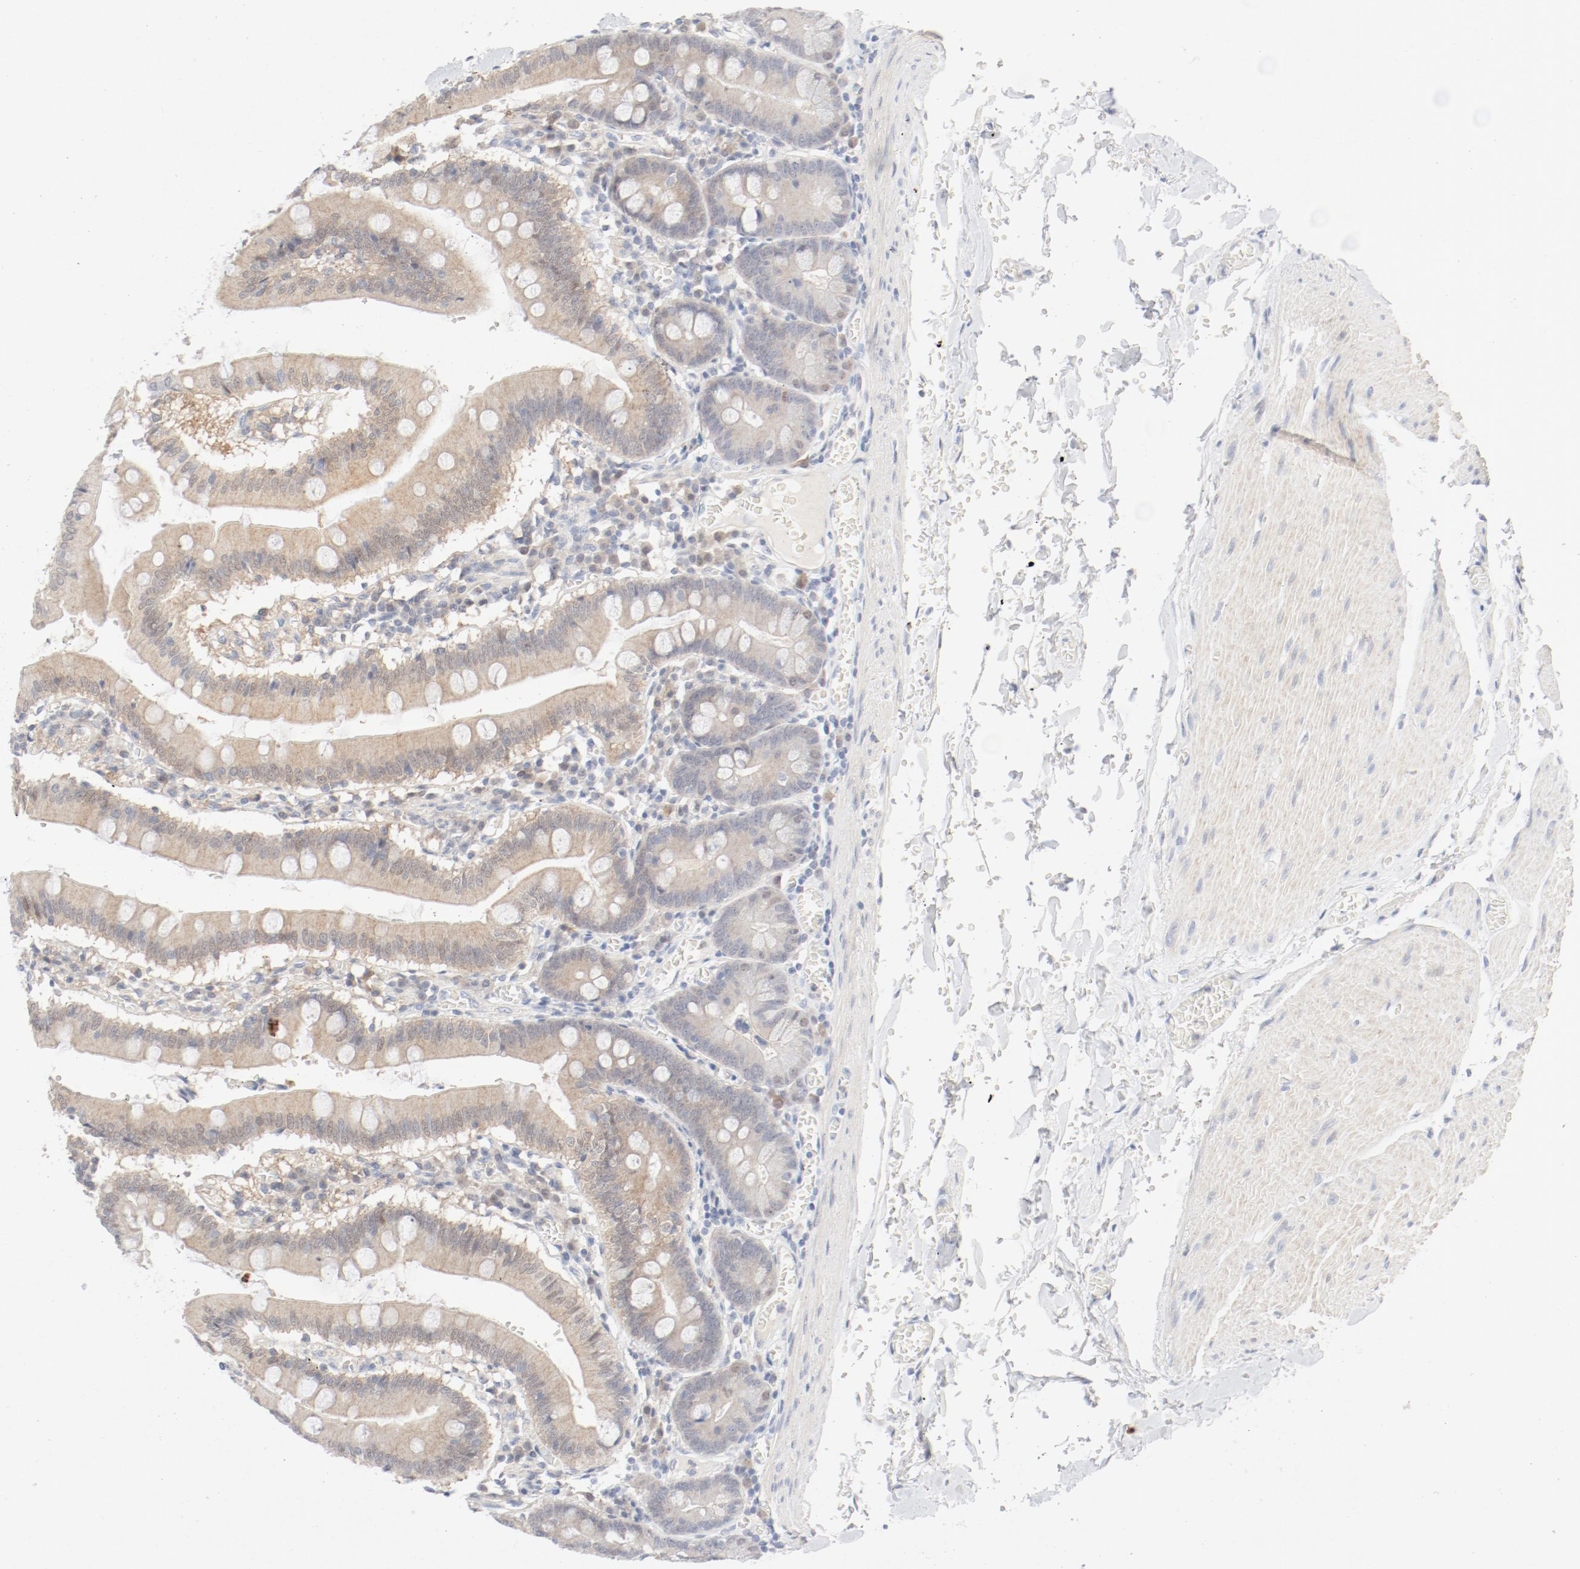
{"staining": {"intensity": "weak", "quantity": ">75%", "location": "cytoplasmic/membranous"}, "tissue": "small intestine", "cell_type": "Glandular cells", "image_type": "normal", "snomed": [{"axis": "morphology", "description": "Normal tissue, NOS"}, {"axis": "topography", "description": "Small intestine"}], "caption": "Normal small intestine displays weak cytoplasmic/membranous positivity in approximately >75% of glandular cells, visualized by immunohistochemistry.", "gene": "PGM1", "patient": {"sex": "male", "age": 71}}